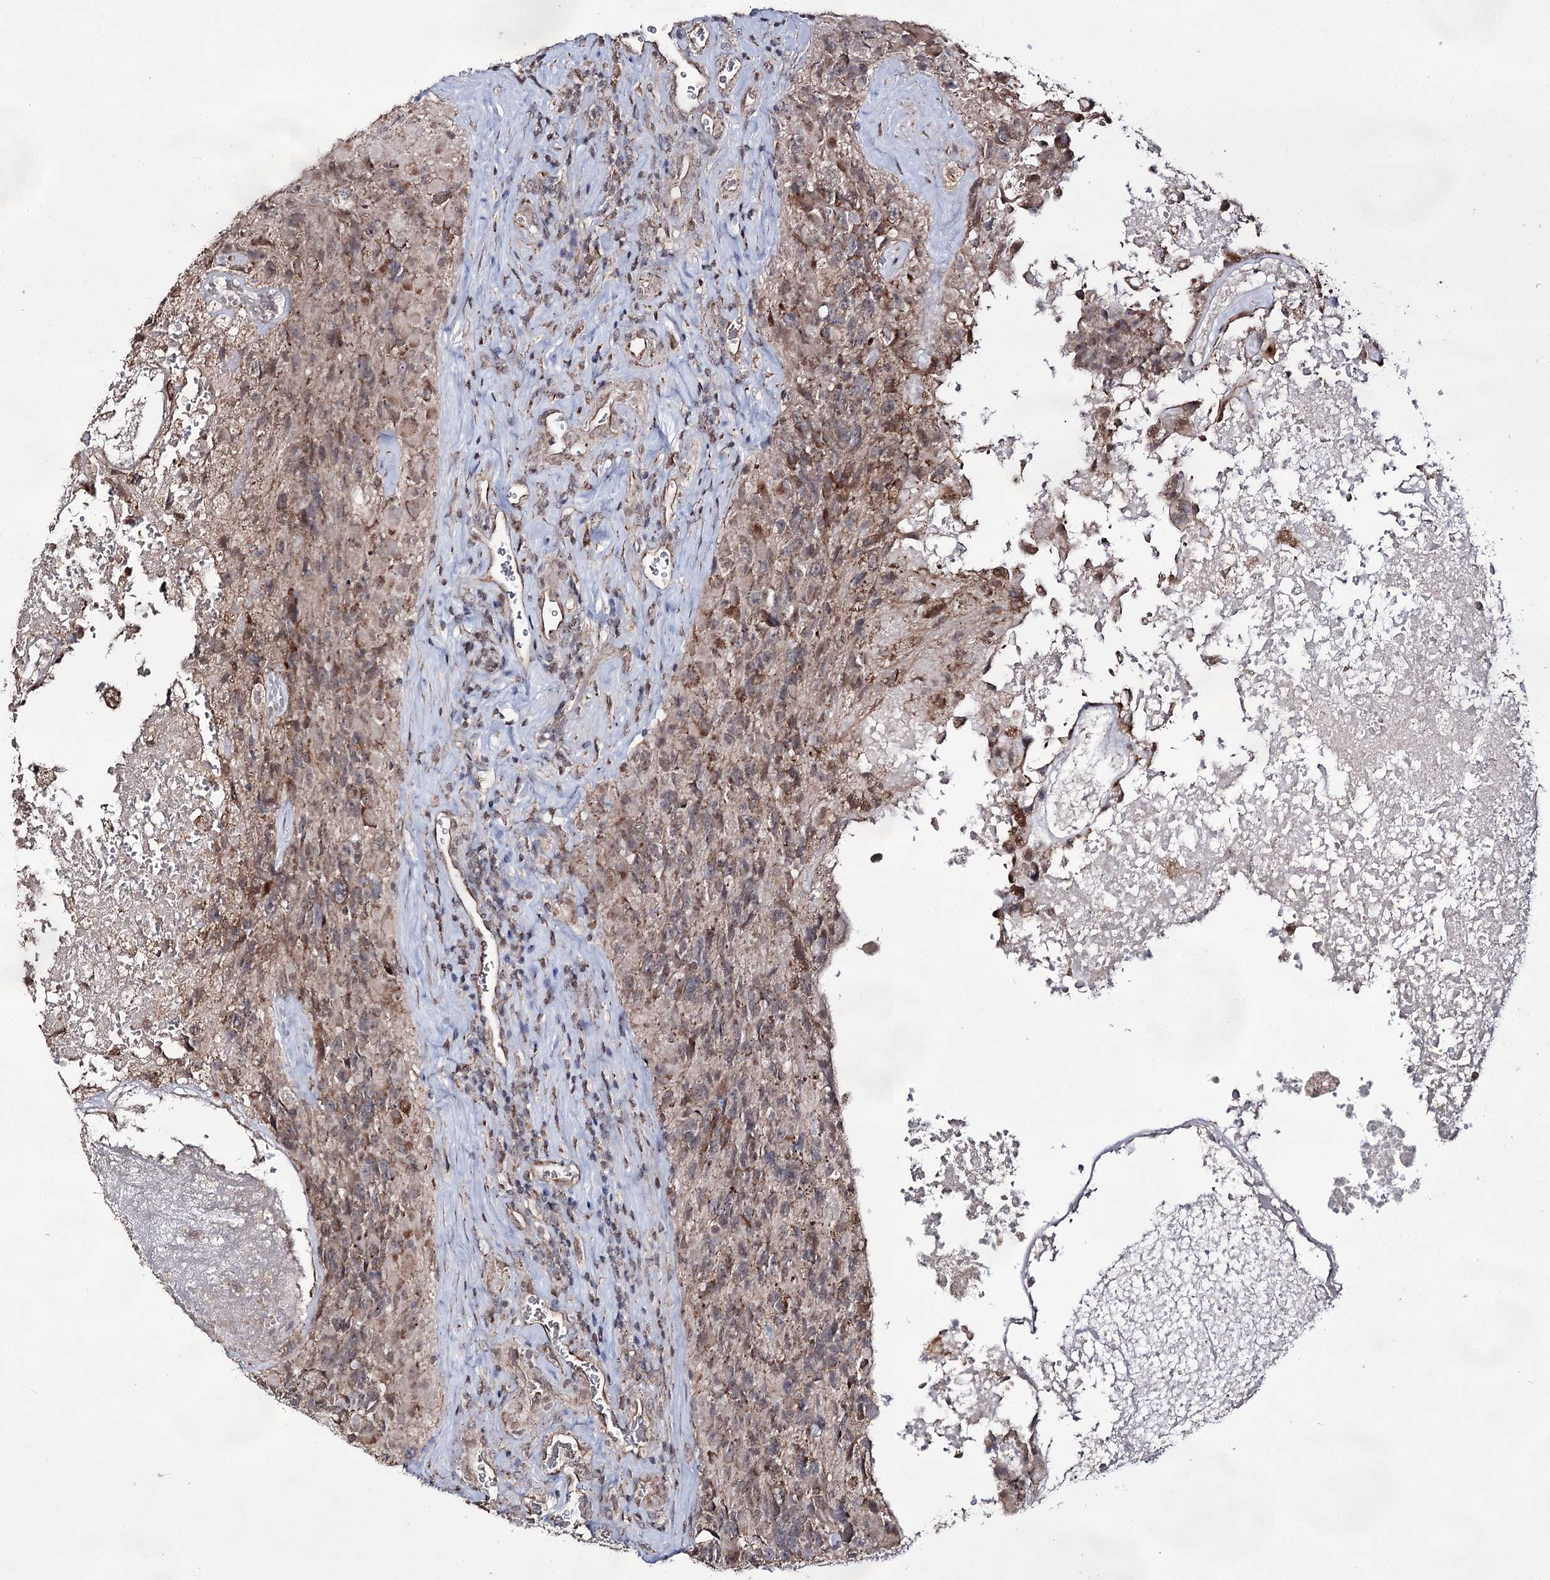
{"staining": {"intensity": "weak", "quantity": "<25%", "location": "cytoplasmic/membranous"}, "tissue": "glioma", "cell_type": "Tumor cells", "image_type": "cancer", "snomed": [{"axis": "morphology", "description": "Glioma, malignant, High grade"}, {"axis": "topography", "description": "Brain"}], "caption": "This micrograph is of glioma stained with immunohistochemistry (IHC) to label a protein in brown with the nuclei are counter-stained blue. There is no staining in tumor cells. (DAB (3,3'-diaminobenzidine) immunohistochemistry (IHC), high magnification).", "gene": "ACTR6", "patient": {"sex": "male", "age": 76}}